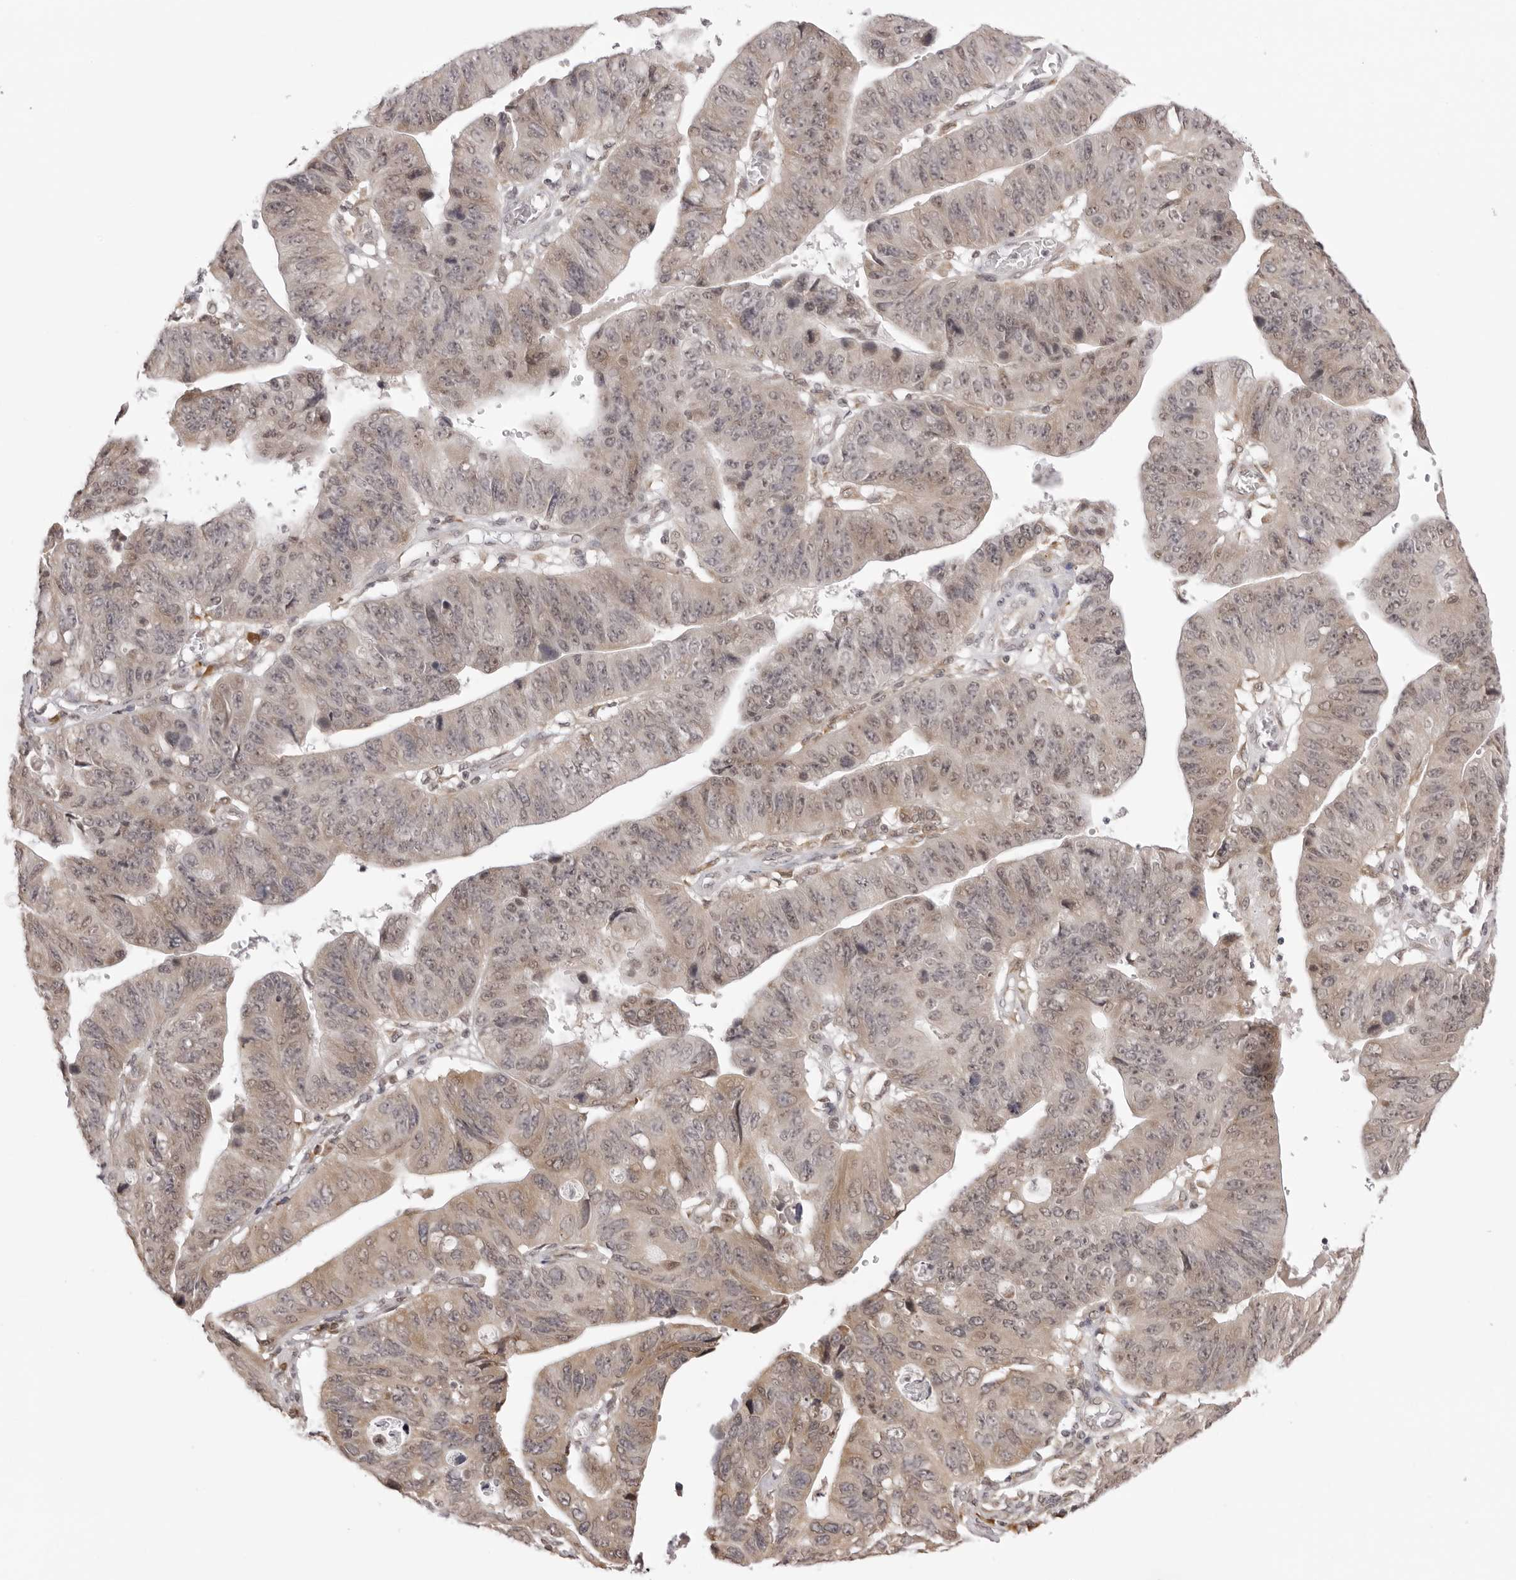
{"staining": {"intensity": "weak", "quantity": "<25%", "location": "cytoplasmic/membranous"}, "tissue": "stomach cancer", "cell_type": "Tumor cells", "image_type": "cancer", "snomed": [{"axis": "morphology", "description": "Adenocarcinoma, NOS"}, {"axis": "topography", "description": "Stomach"}], "caption": "High power microscopy photomicrograph of an immunohistochemistry (IHC) photomicrograph of stomach adenocarcinoma, revealing no significant expression in tumor cells.", "gene": "ZC3H11A", "patient": {"sex": "male", "age": 59}}